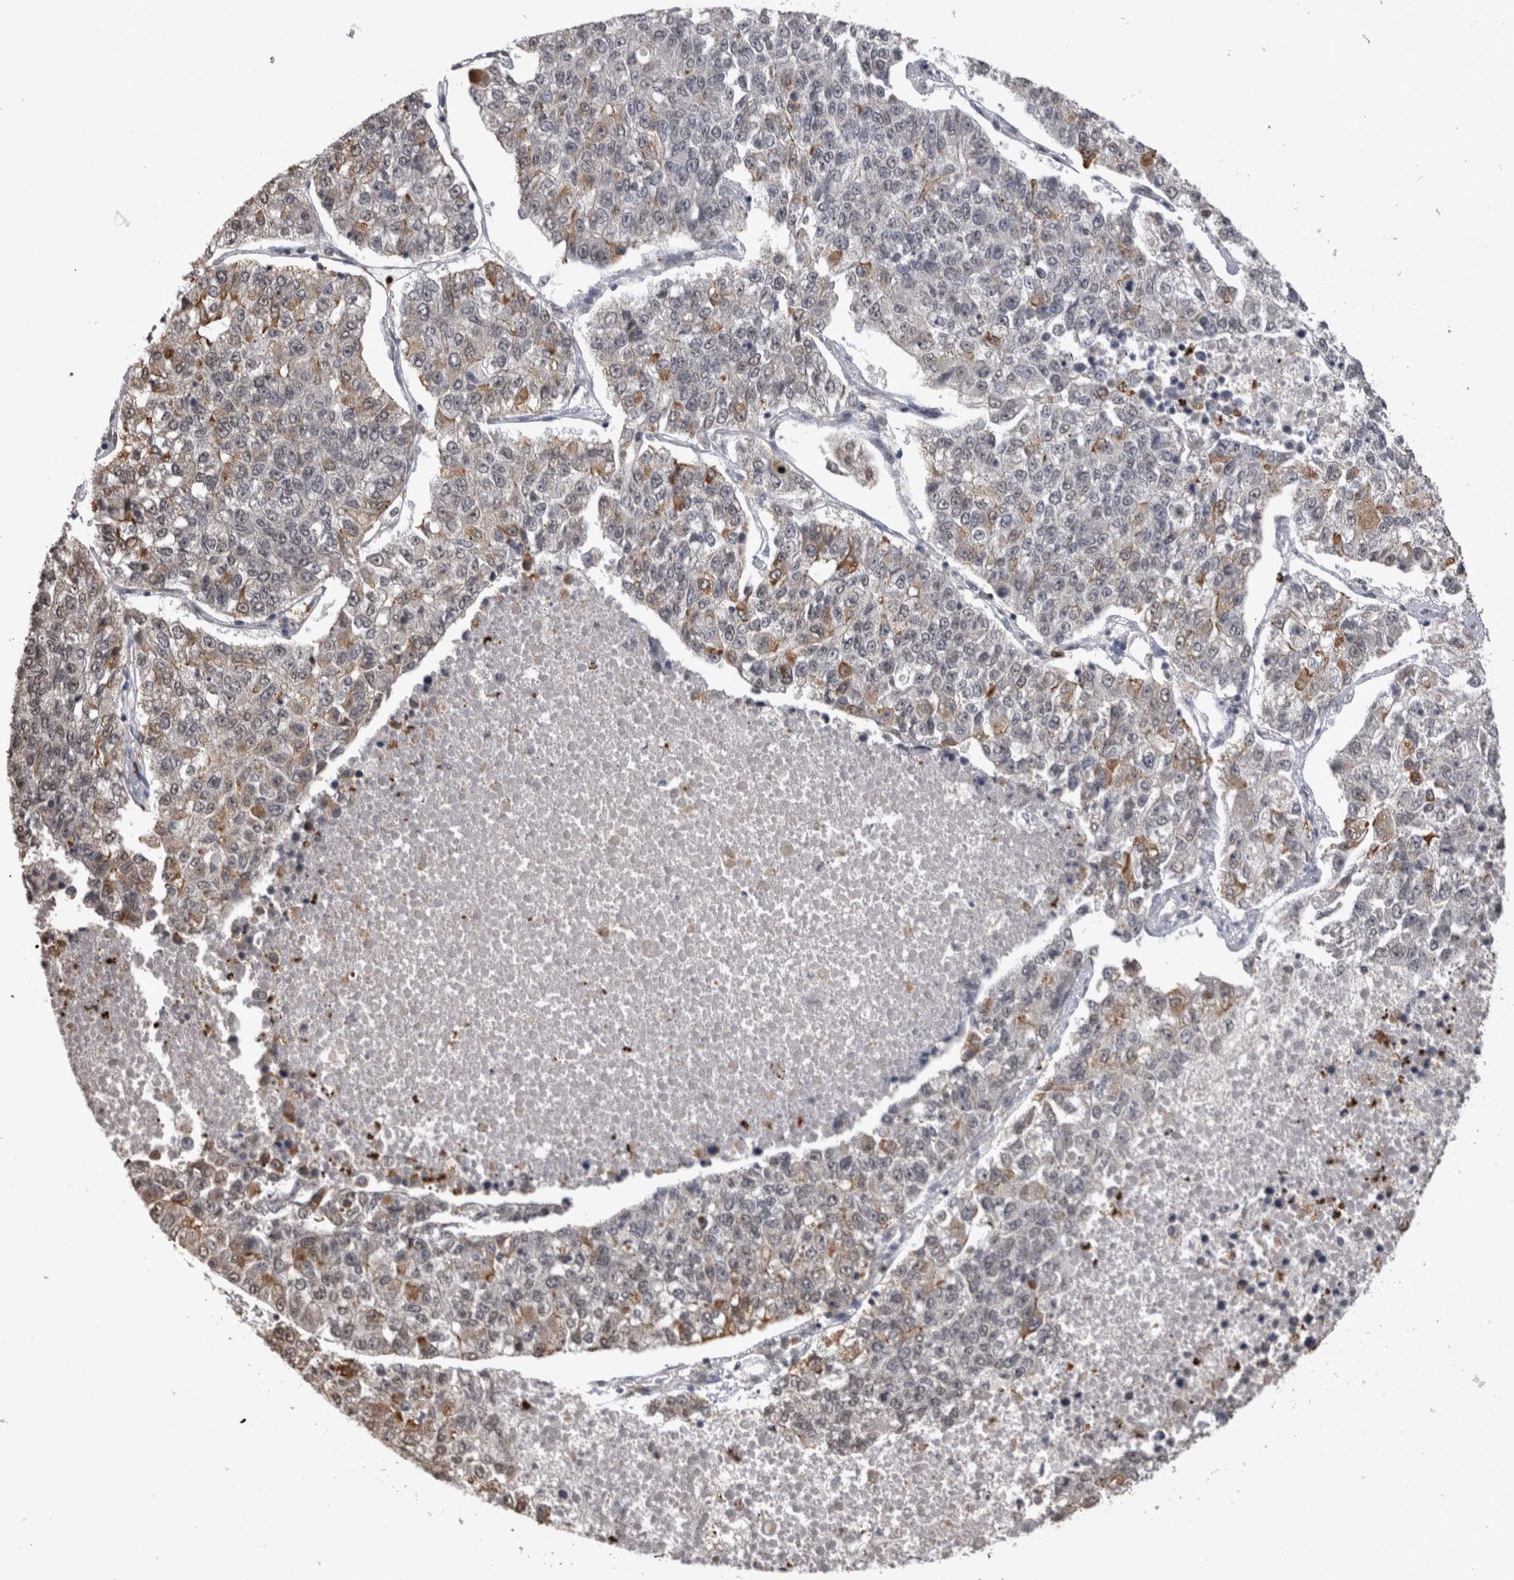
{"staining": {"intensity": "weak", "quantity": "25%-75%", "location": "cytoplasmic/membranous"}, "tissue": "lung cancer", "cell_type": "Tumor cells", "image_type": "cancer", "snomed": [{"axis": "morphology", "description": "Adenocarcinoma, NOS"}, {"axis": "topography", "description": "Lung"}], "caption": "A brown stain shows weak cytoplasmic/membranous positivity of a protein in human lung adenocarcinoma tumor cells.", "gene": "PAK4", "patient": {"sex": "male", "age": 49}}